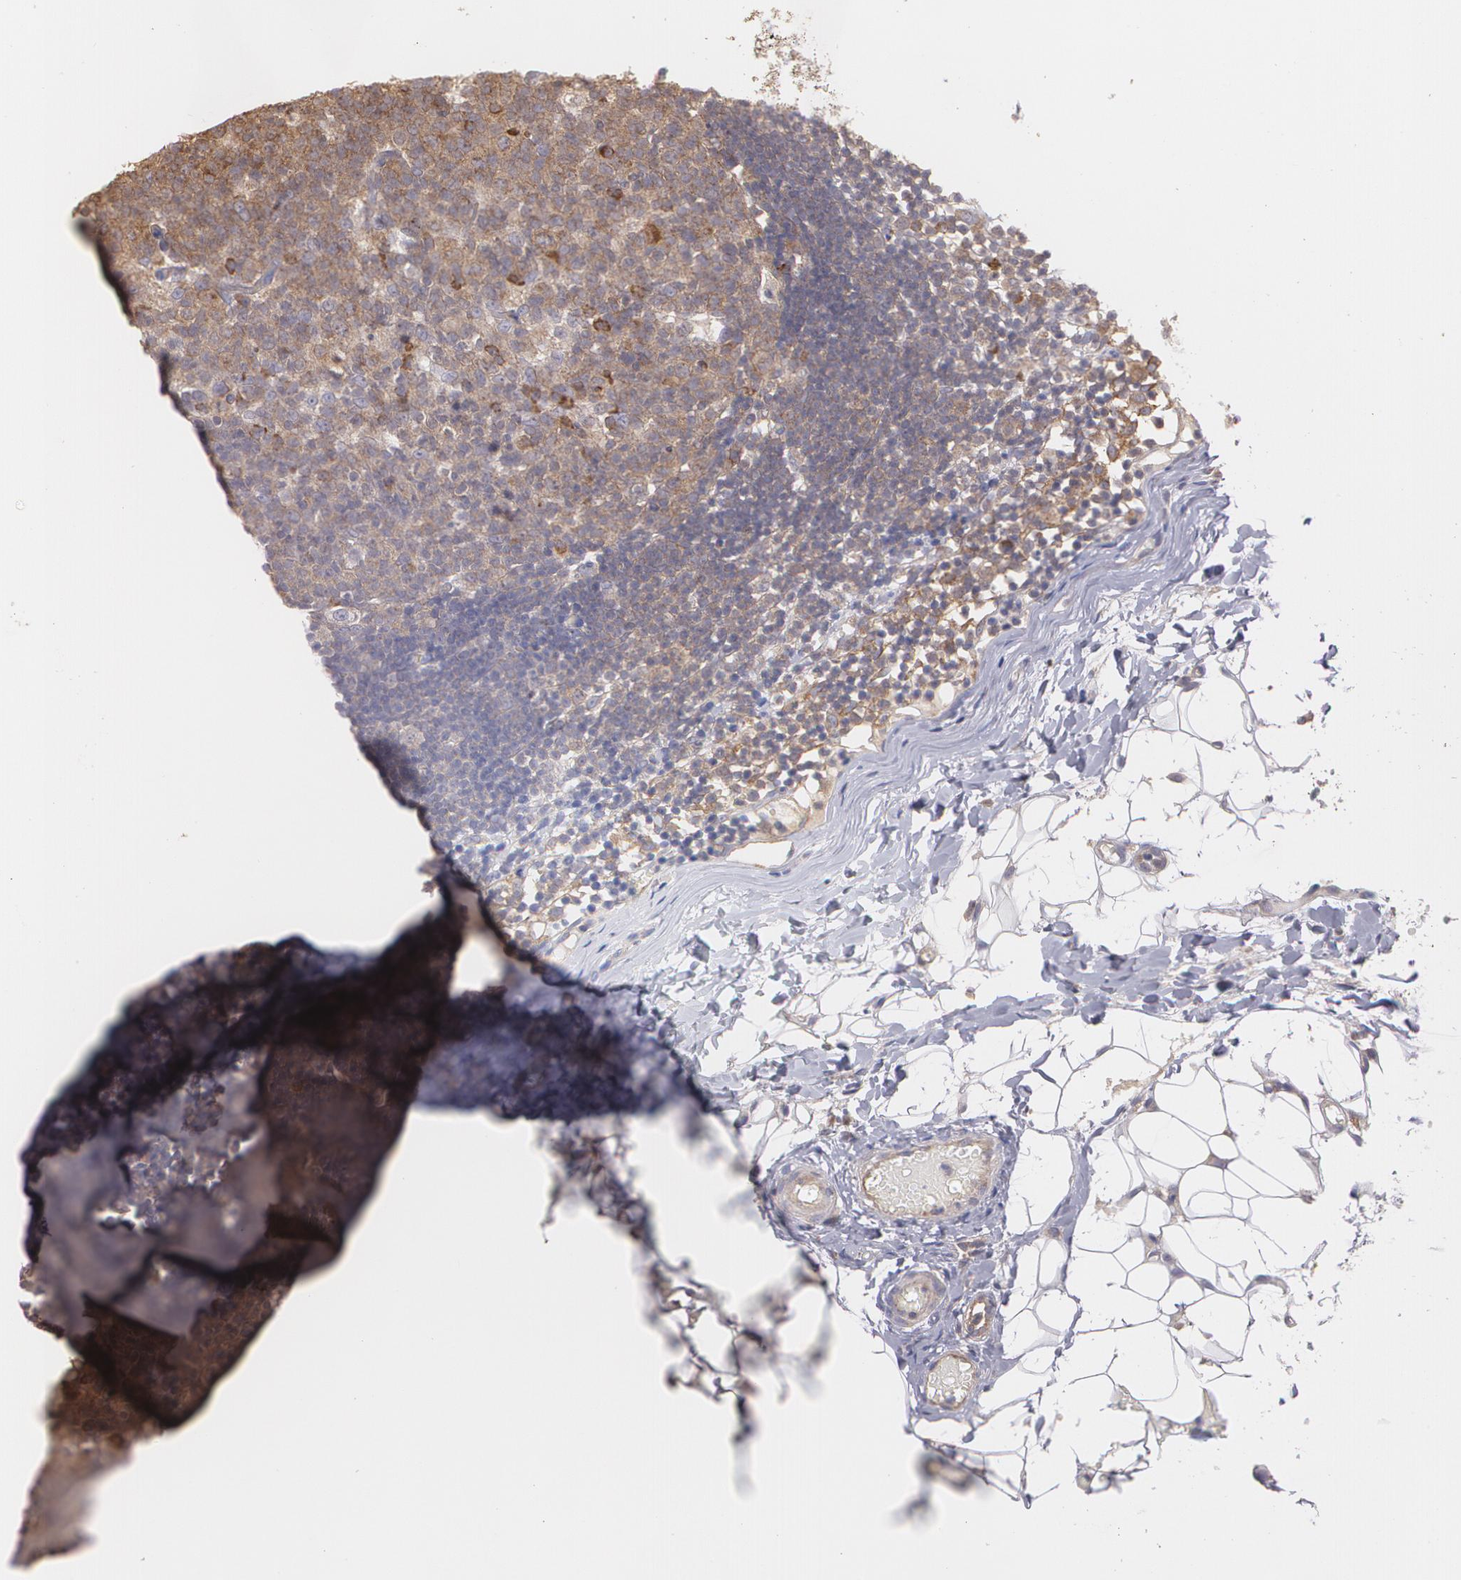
{"staining": {"intensity": "strong", "quantity": ">75%", "location": "cytoplasmic/membranous"}, "tissue": "lymph node", "cell_type": "Germinal center cells", "image_type": "normal", "snomed": [{"axis": "morphology", "description": "Normal tissue, NOS"}, {"axis": "morphology", "description": "Inflammation, NOS"}, {"axis": "topography", "description": "Lymph node"}, {"axis": "topography", "description": "Salivary gland"}], "caption": "Immunohistochemistry (IHC) micrograph of unremarkable lymph node stained for a protein (brown), which exhibits high levels of strong cytoplasmic/membranous expression in about >75% of germinal center cells.", "gene": "ECE1", "patient": {"sex": "male", "age": 3}}